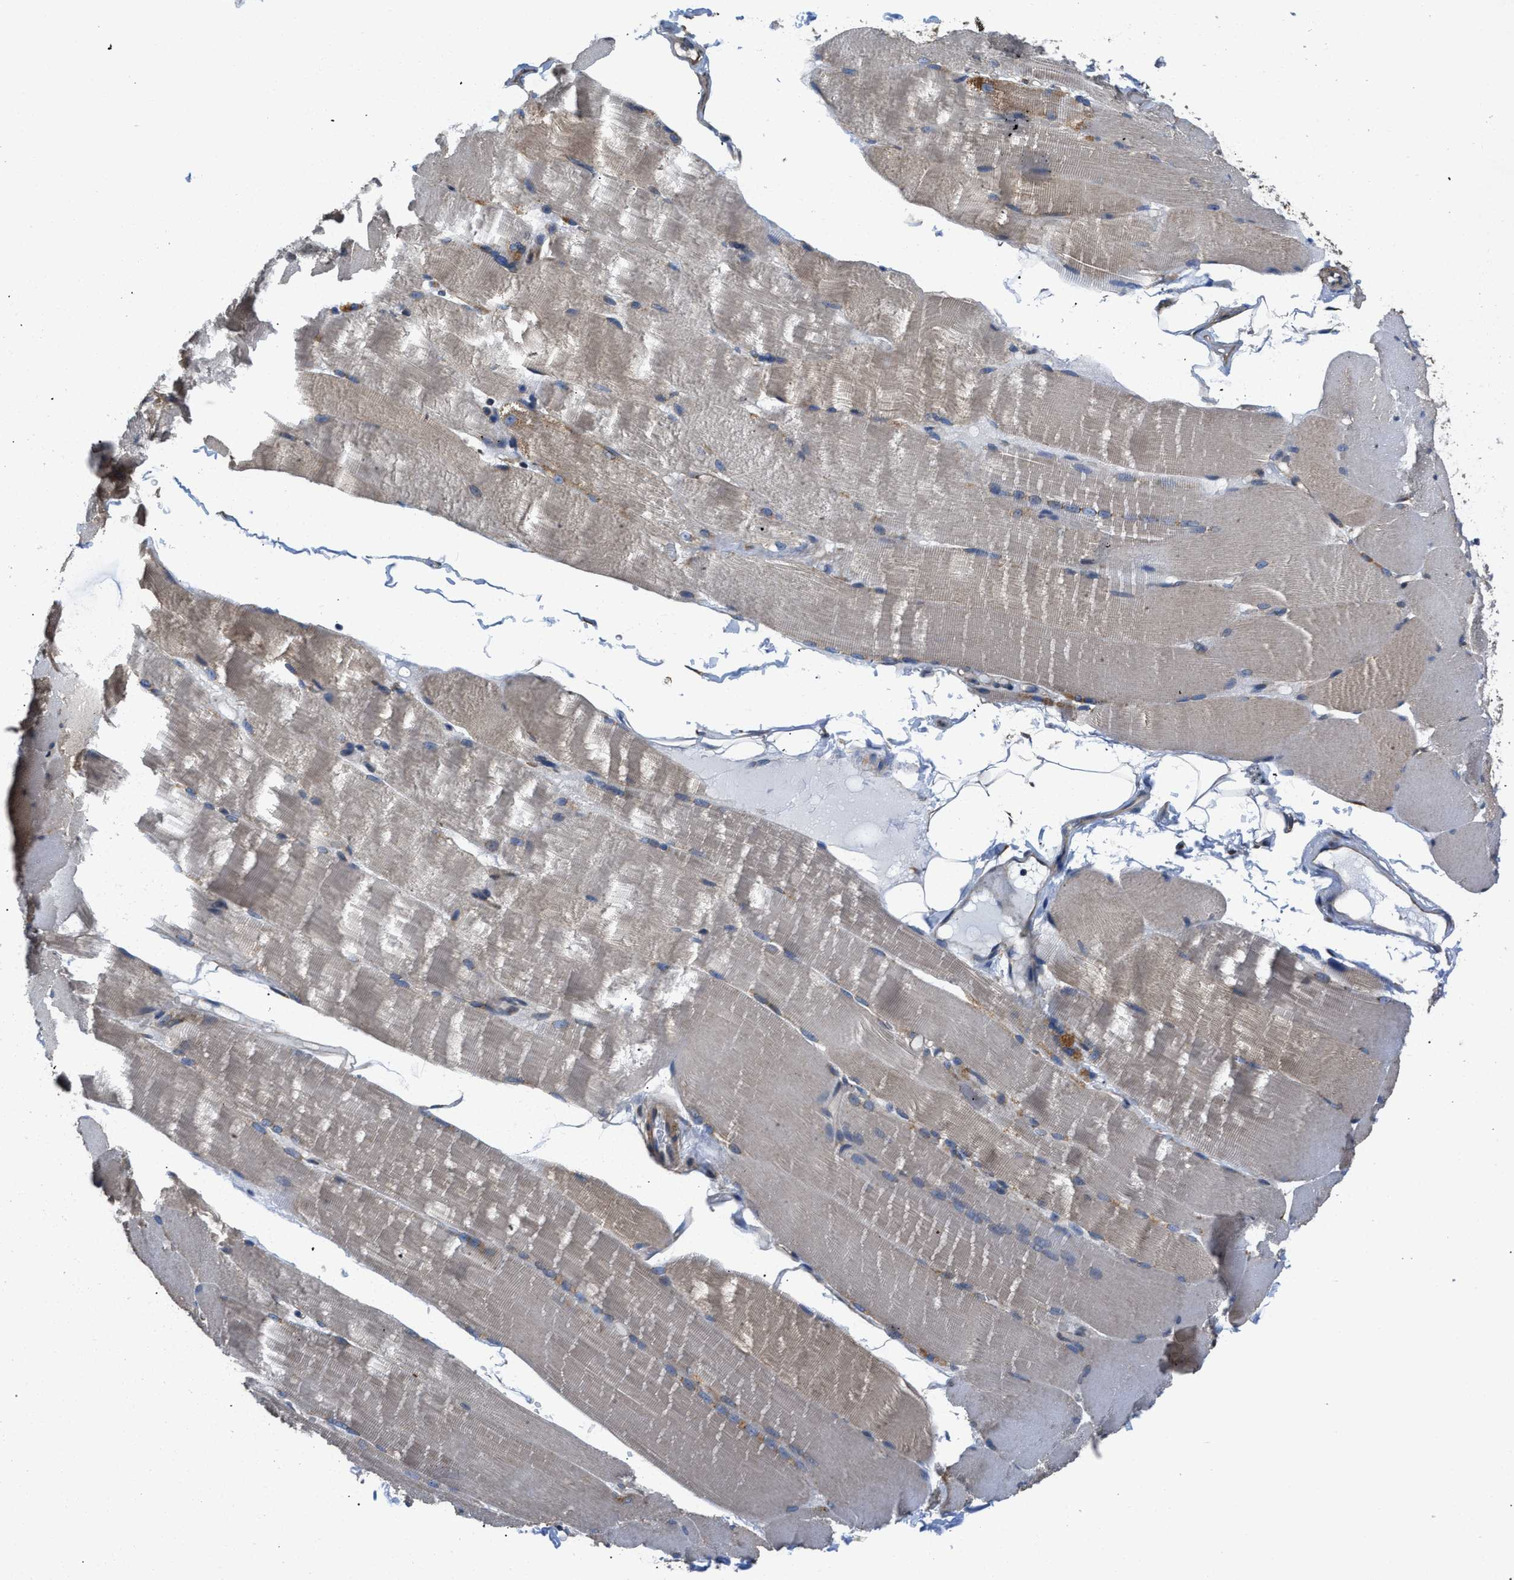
{"staining": {"intensity": "weak", "quantity": ">75%", "location": "cytoplasmic/membranous"}, "tissue": "skeletal muscle", "cell_type": "Myocytes", "image_type": "normal", "snomed": [{"axis": "morphology", "description": "Normal tissue, NOS"}, {"axis": "topography", "description": "Skin"}, {"axis": "topography", "description": "Skeletal muscle"}], "caption": "Weak cytoplasmic/membranous expression is seen in approximately >75% of myocytes in normal skeletal muscle.", "gene": "CEP128", "patient": {"sex": "male", "age": 83}}